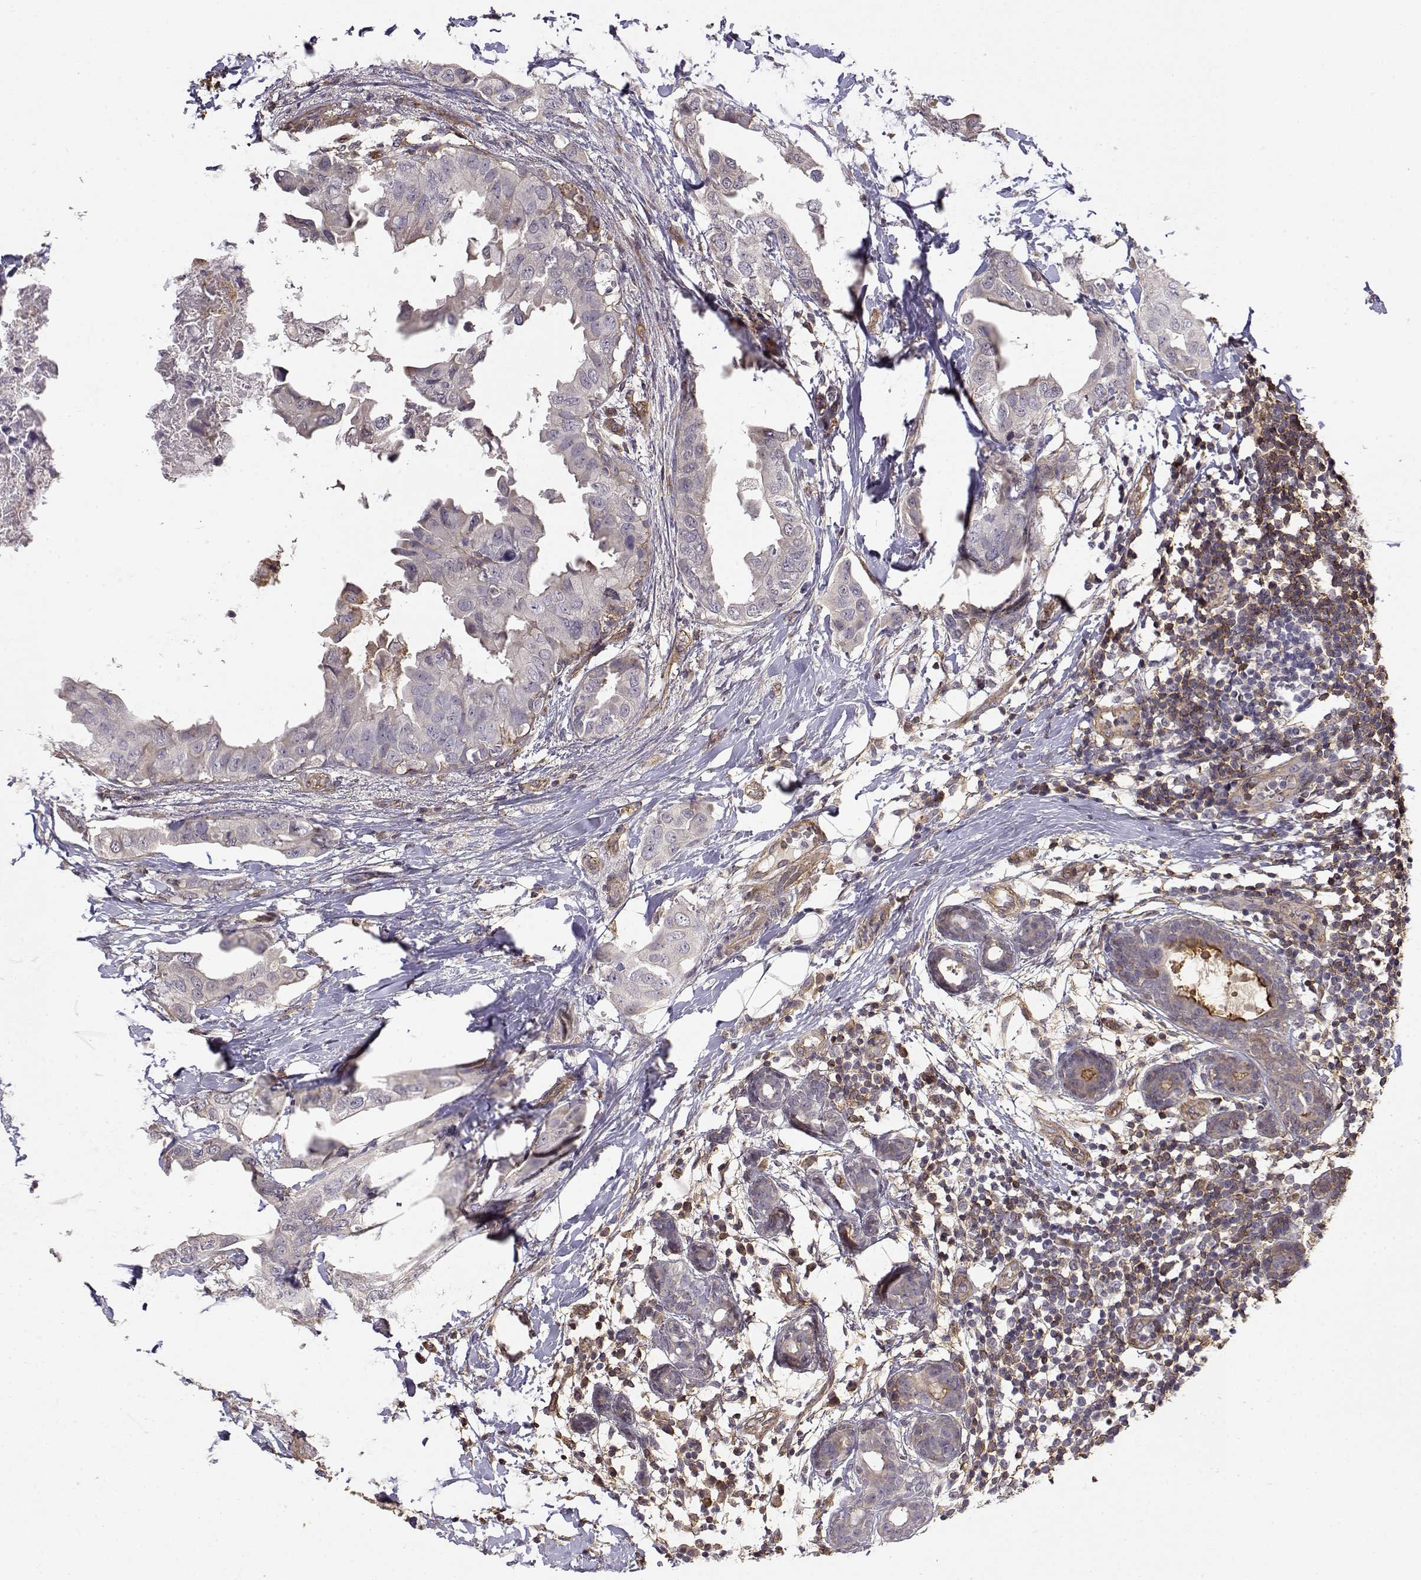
{"staining": {"intensity": "negative", "quantity": "none", "location": "none"}, "tissue": "breast cancer", "cell_type": "Tumor cells", "image_type": "cancer", "snomed": [{"axis": "morphology", "description": "Normal tissue, NOS"}, {"axis": "morphology", "description": "Duct carcinoma"}, {"axis": "topography", "description": "Breast"}], "caption": "Tumor cells are negative for brown protein staining in breast cancer (invasive ductal carcinoma).", "gene": "IFITM1", "patient": {"sex": "female", "age": 40}}